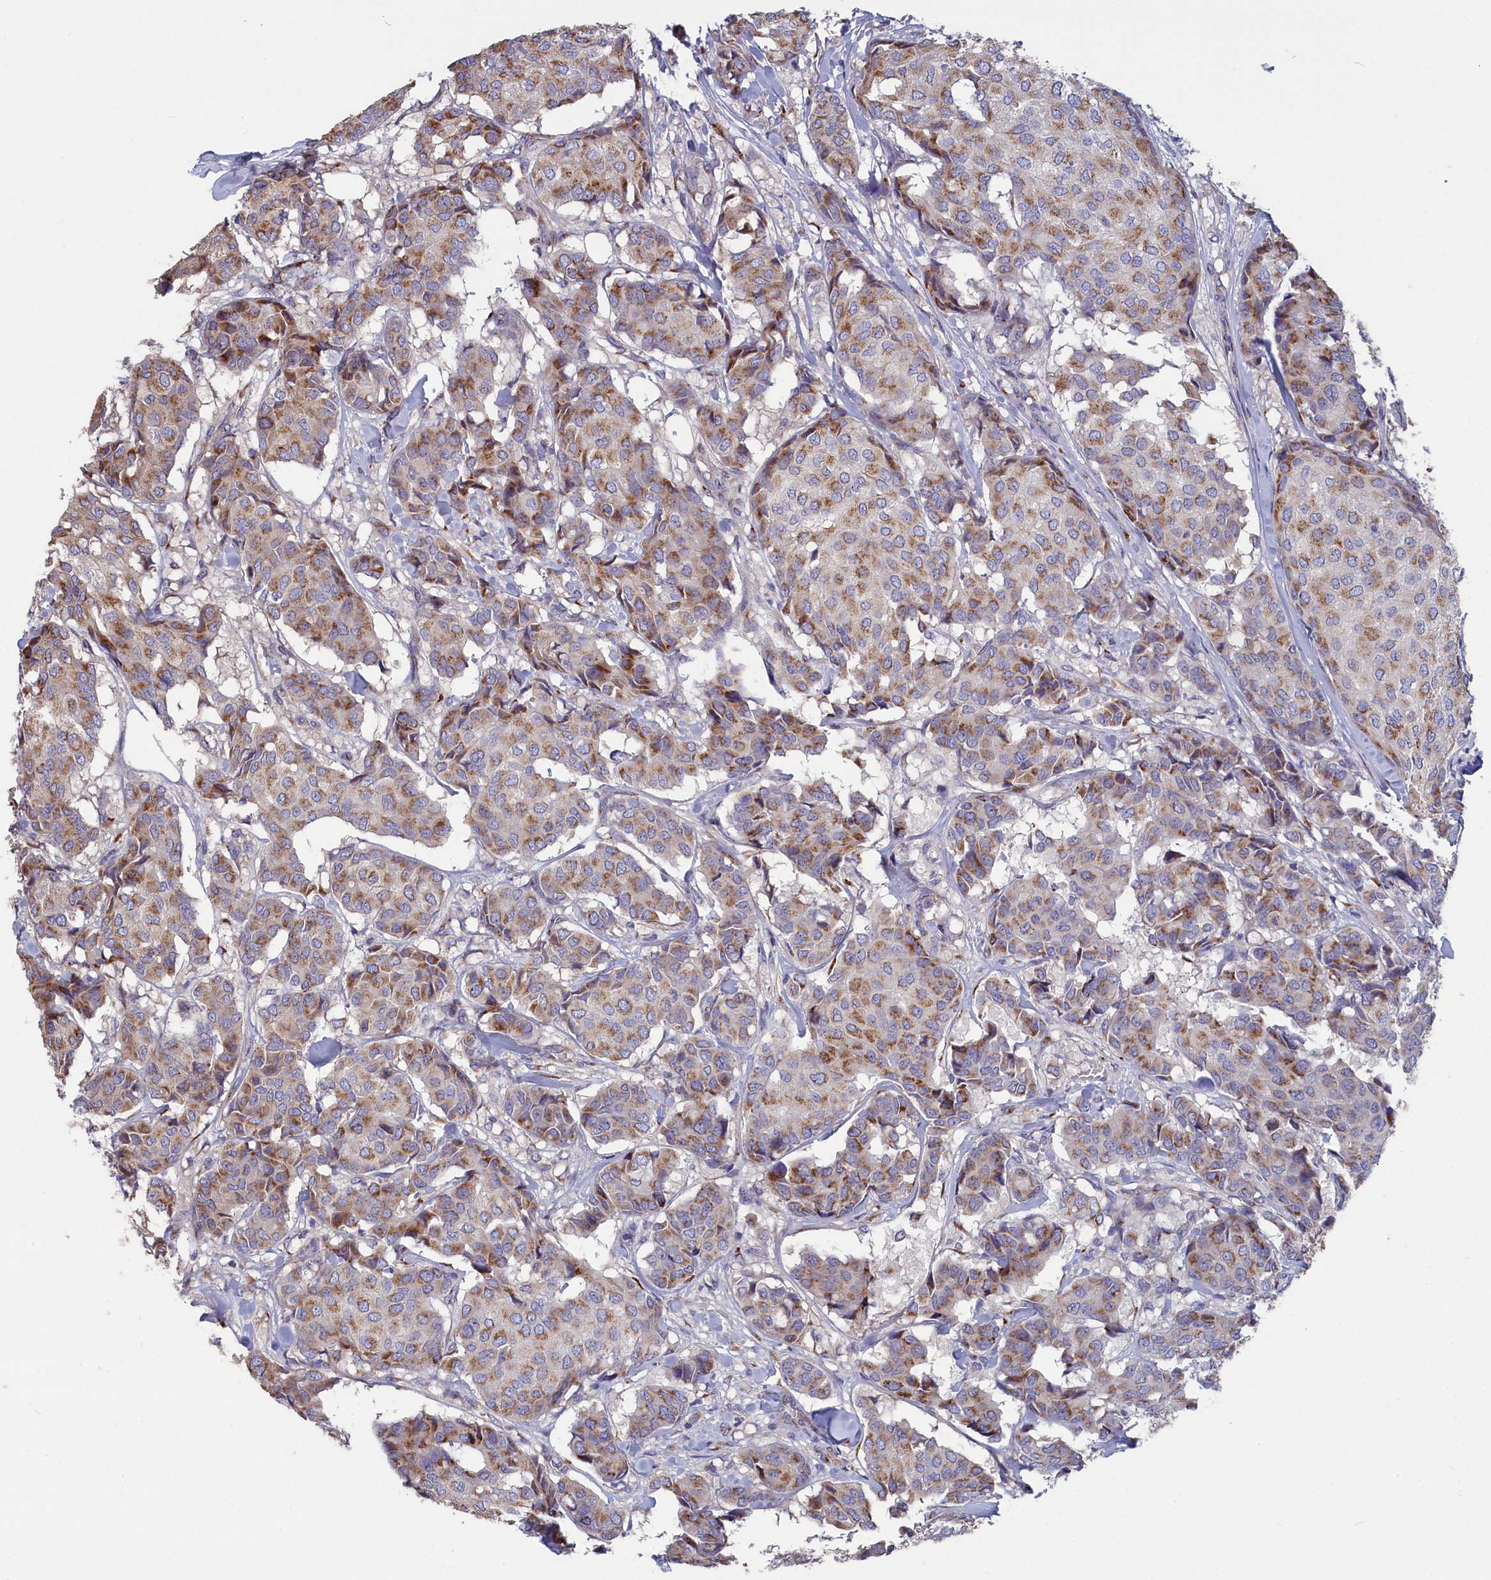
{"staining": {"intensity": "moderate", "quantity": ">75%", "location": "cytoplasmic/membranous"}, "tissue": "breast cancer", "cell_type": "Tumor cells", "image_type": "cancer", "snomed": [{"axis": "morphology", "description": "Duct carcinoma"}, {"axis": "topography", "description": "Breast"}], "caption": "The photomicrograph exhibits a brown stain indicating the presence of a protein in the cytoplasmic/membranous of tumor cells in breast cancer (intraductal carcinoma). The staining is performed using DAB (3,3'-diaminobenzidine) brown chromogen to label protein expression. The nuclei are counter-stained blue using hematoxylin.", "gene": "TUBGCP4", "patient": {"sex": "female", "age": 75}}